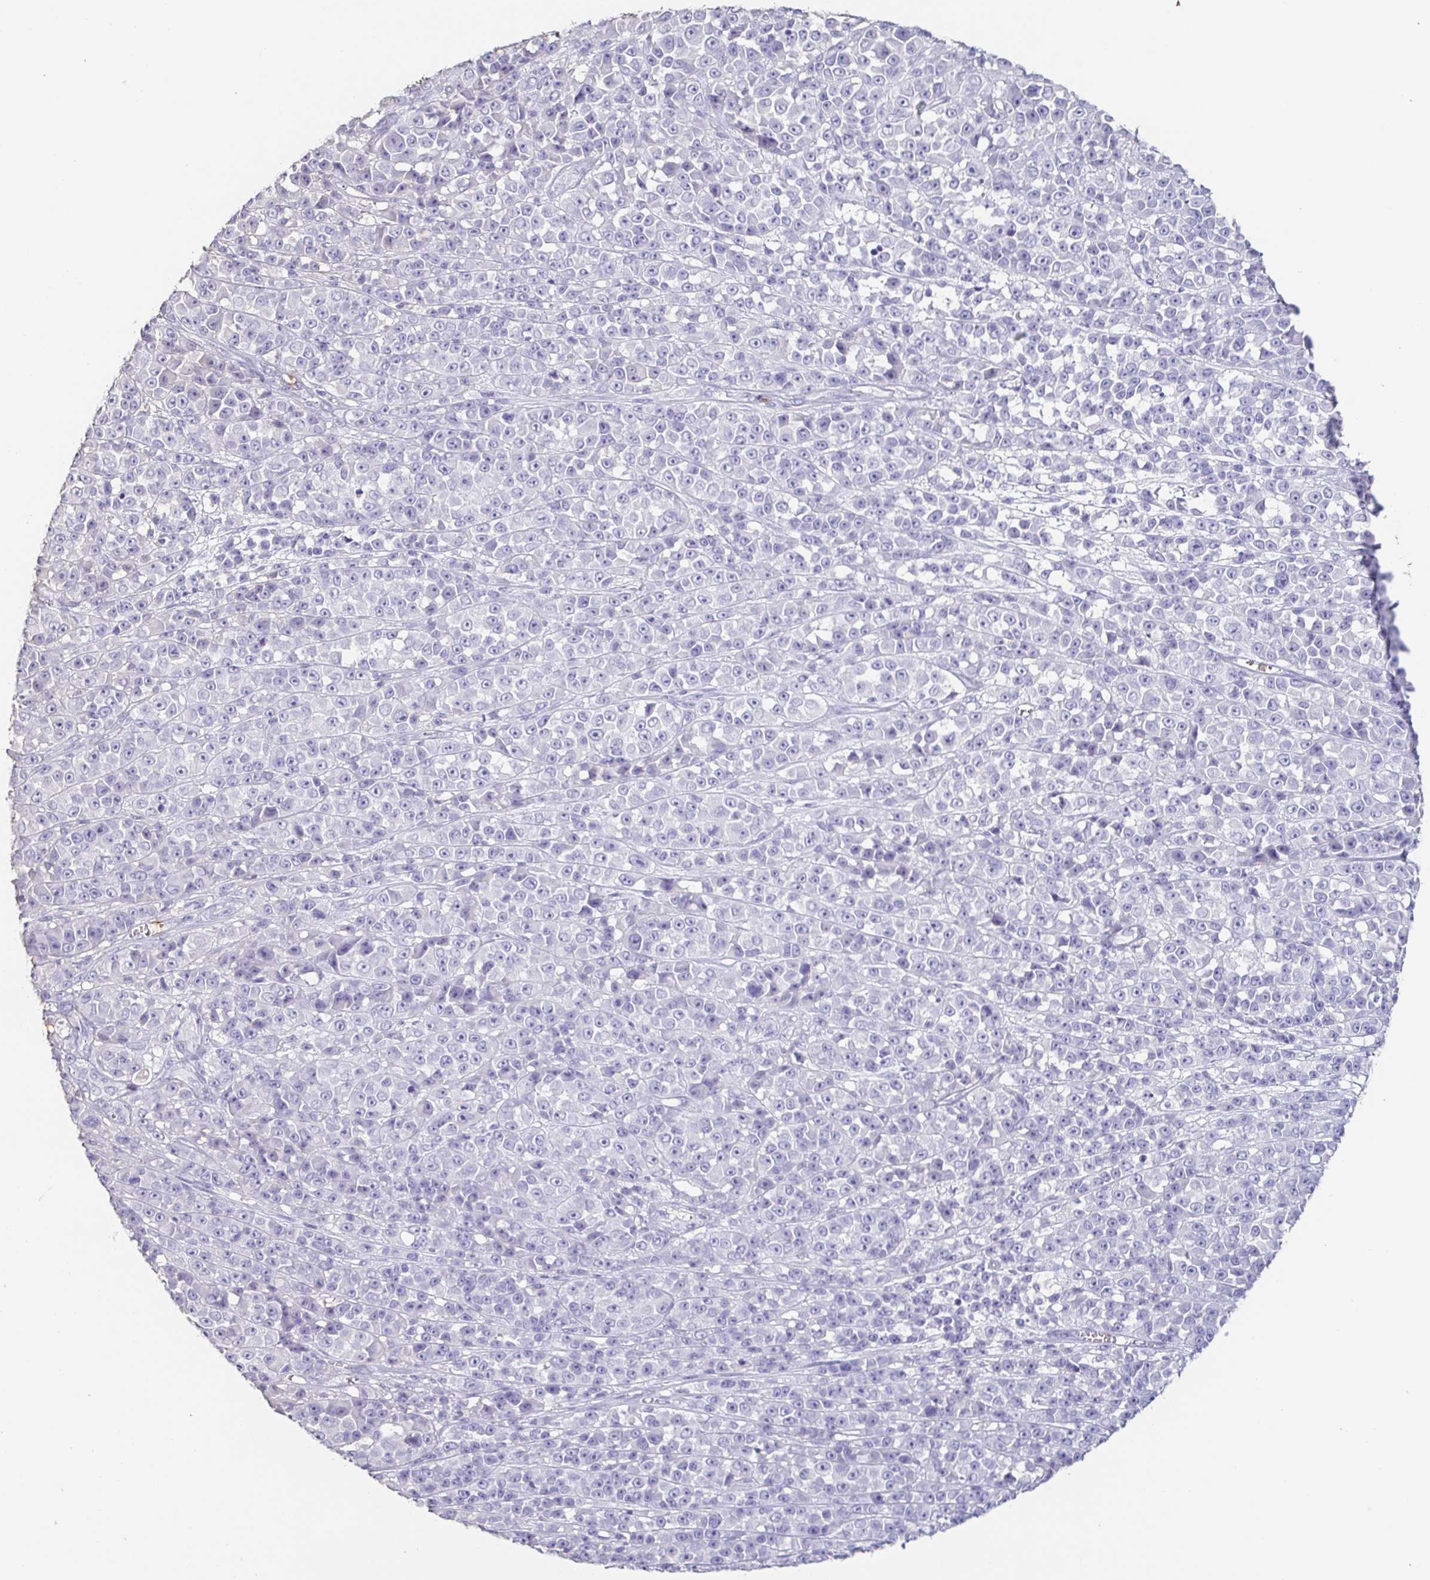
{"staining": {"intensity": "negative", "quantity": "none", "location": "none"}, "tissue": "melanoma", "cell_type": "Tumor cells", "image_type": "cancer", "snomed": [{"axis": "morphology", "description": "Malignant melanoma, NOS"}, {"axis": "topography", "description": "Skin"}, {"axis": "topography", "description": "Skin of back"}], "caption": "High magnification brightfield microscopy of melanoma stained with DAB (brown) and counterstained with hematoxylin (blue): tumor cells show no significant staining. The staining was performed using DAB to visualize the protein expression in brown, while the nuclei were stained in blue with hematoxylin (Magnification: 20x).", "gene": "BPIFA2", "patient": {"sex": "male", "age": 91}}